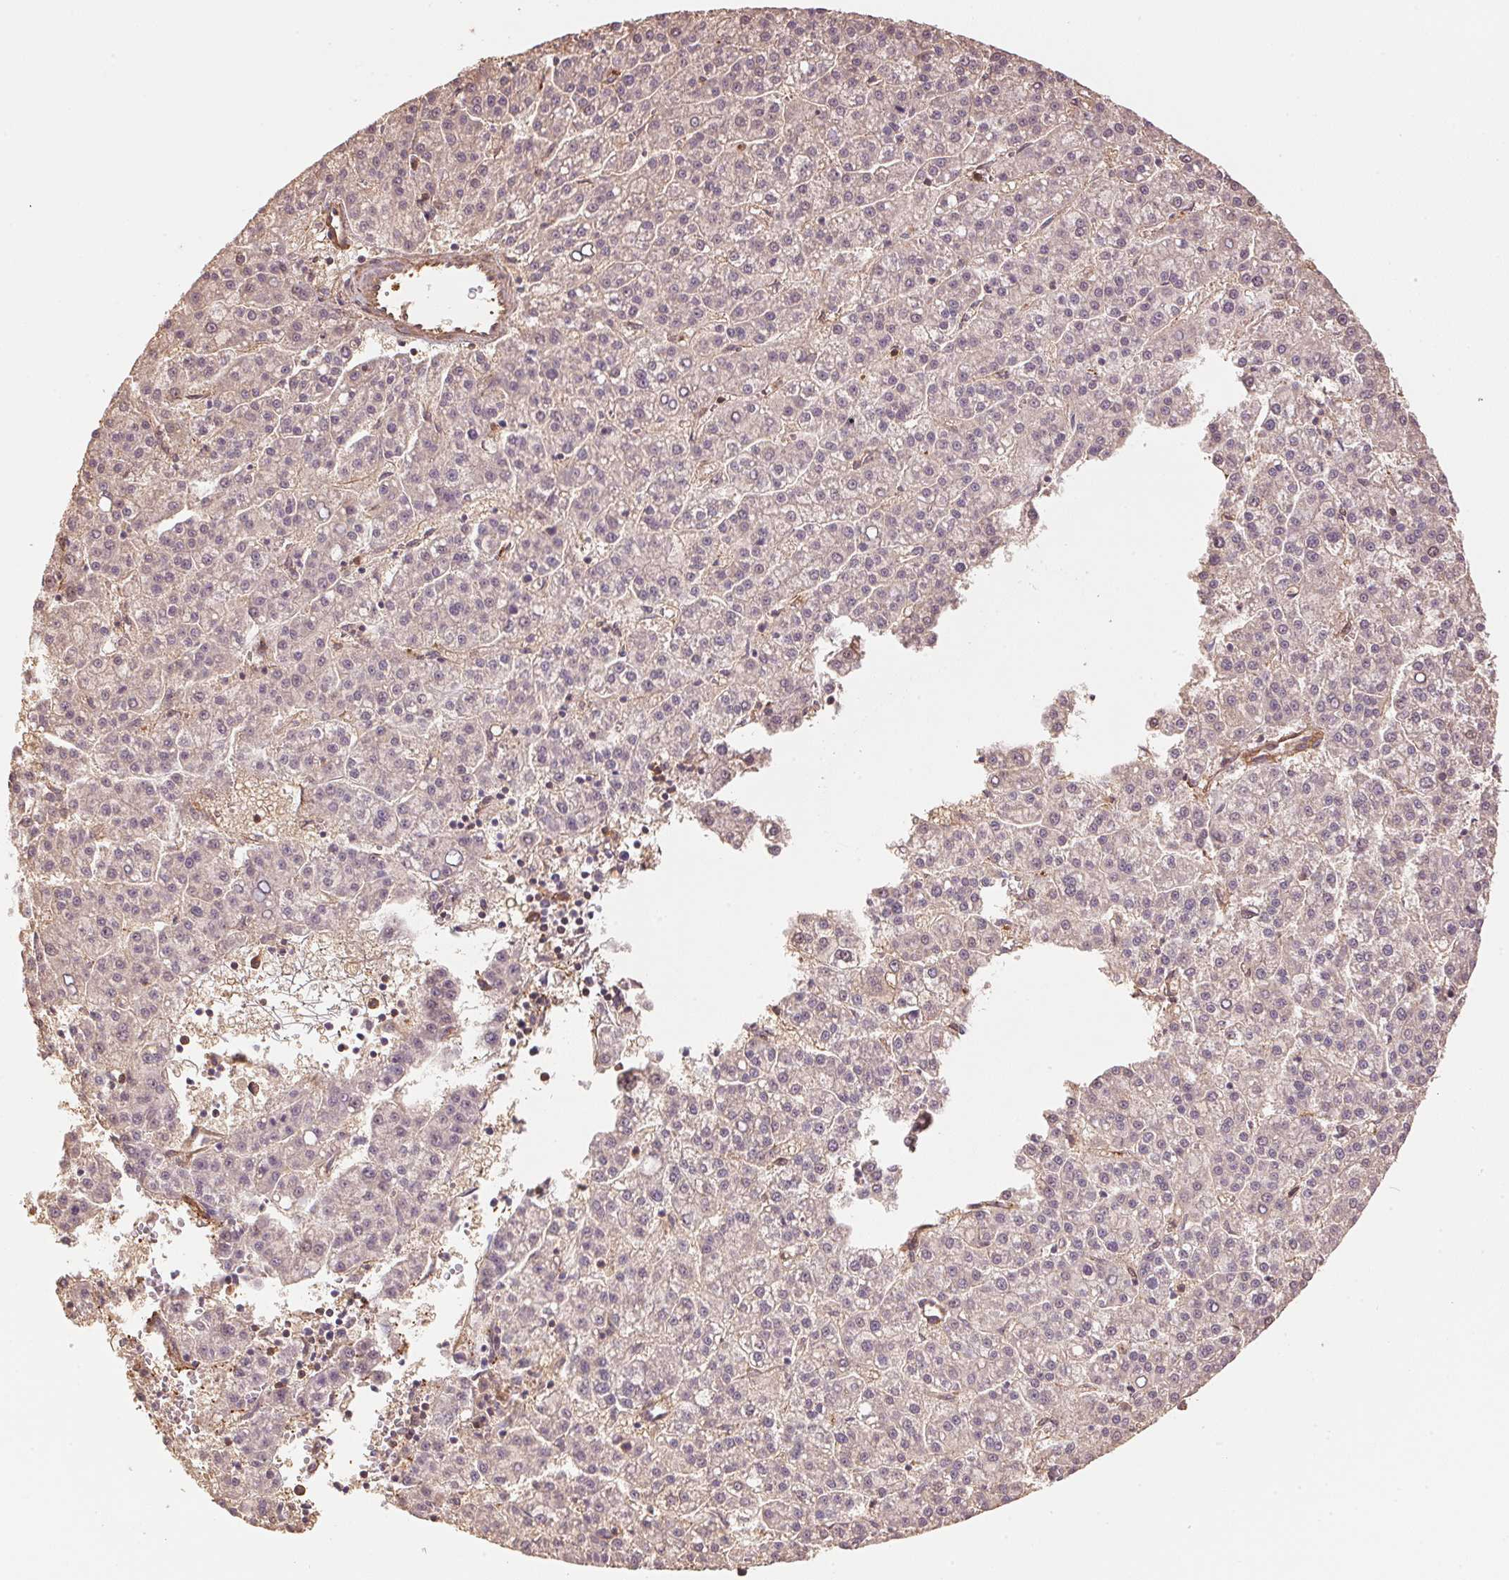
{"staining": {"intensity": "negative", "quantity": "none", "location": "none"}, "tissue": "liver cancer", "cell_type": "Tumor cells", "image_type": "cancer", "snomed": [{"axis": "morphology", "description": "Carcinoma, Hepatocellular, NOS"}, {"axis": "topography", "description": "Liver"}], "caption": "This is an immunohistochemistry (IHC) photomicrograph of human liver cancer (hepatocellular carcinoma). There is no staining in tumor cells.", "gene": "QDPR", "patient": {"sex": "female", "age": 58}}